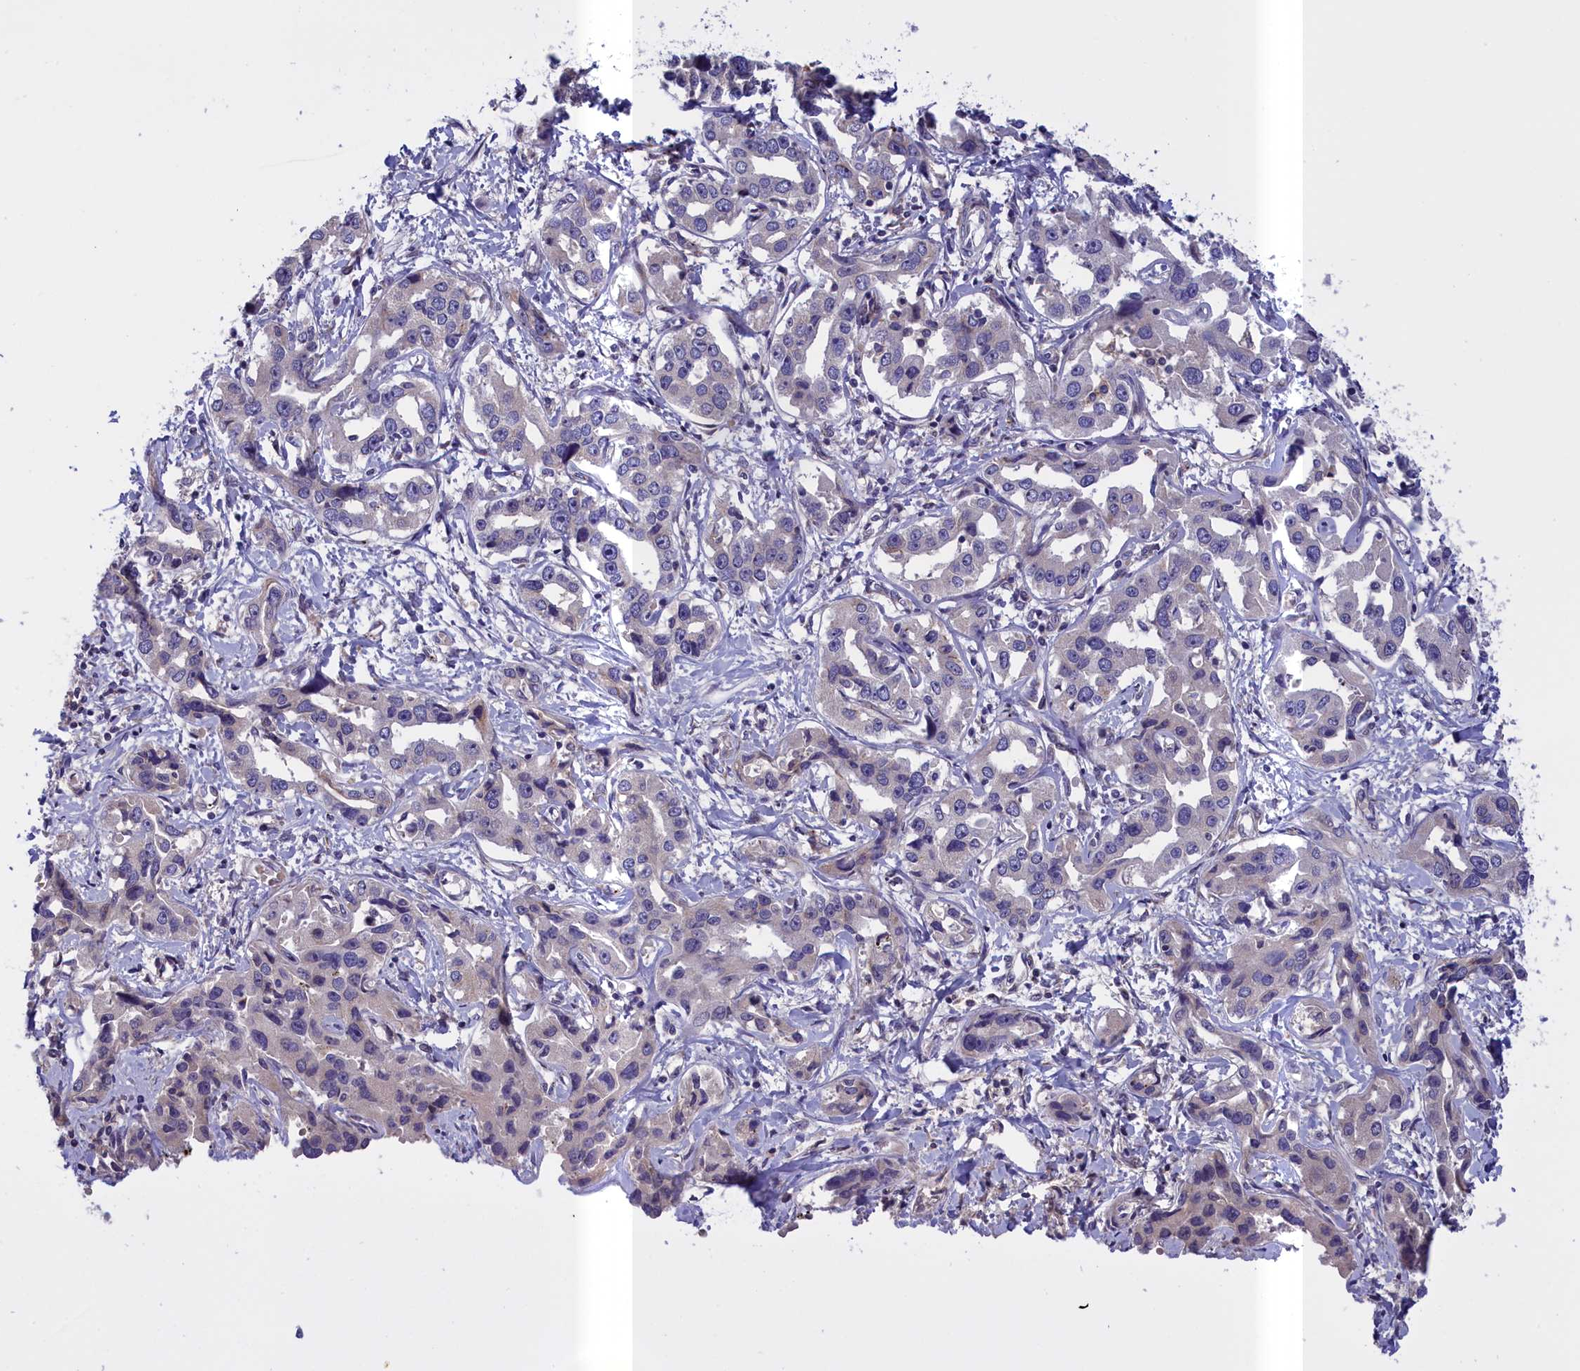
{"staining": {"intensity": "negative", "quantity": "none", "location": "none"}, "tissue": "liver cancer", "cell_type": "Tumor cells", "image_type": "cancer", "snomed": [{"axis": "morphology", "description": "Cholangiocarcinoma"}, {"axis": "topography", "description": "Liver"}], "caption": "Tumor cells are negative for protein expression in human liver cancer.", "gene": "IGFALS", "patient": {"sex": "male", "age": 59}}